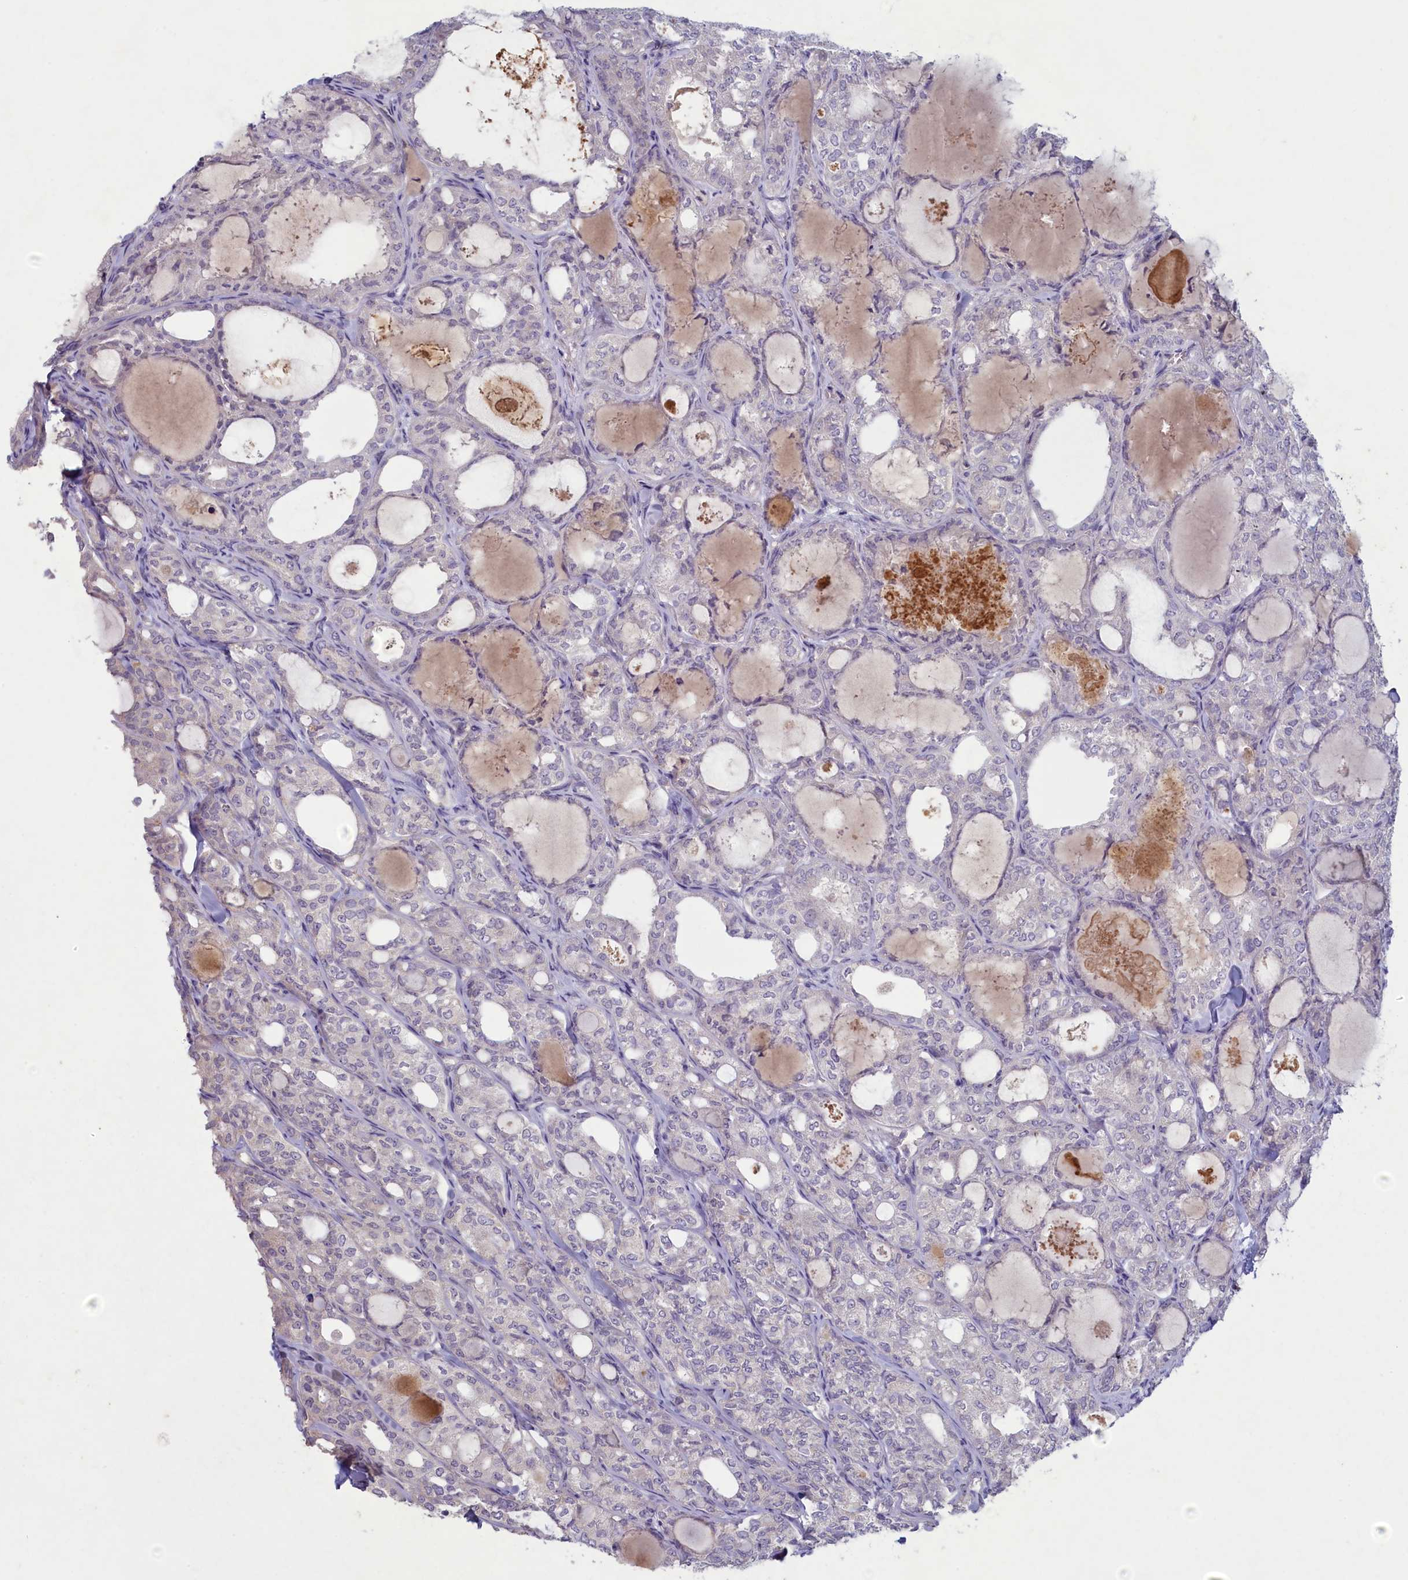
{"staining": {"intensity": "negative", "quantity": "none", "location": "none"}, "tissue": "thyroid cancer", "cell_type": "Tumor cells", "image_type": "cancer", "snomed": [{"axis": "morphology", "description": "Follicular adenoma carcinoma, NOS"}, {"axis": "topography", "description": "Thyroid gland"}], "caption": "This is an IHC micrograph of thyroid cancer (follicular adenoma carcinoma). There is no staining in tumor cells.", "gene": "PLEKHG6", "patient": {"sex": "male", "age": 75}}